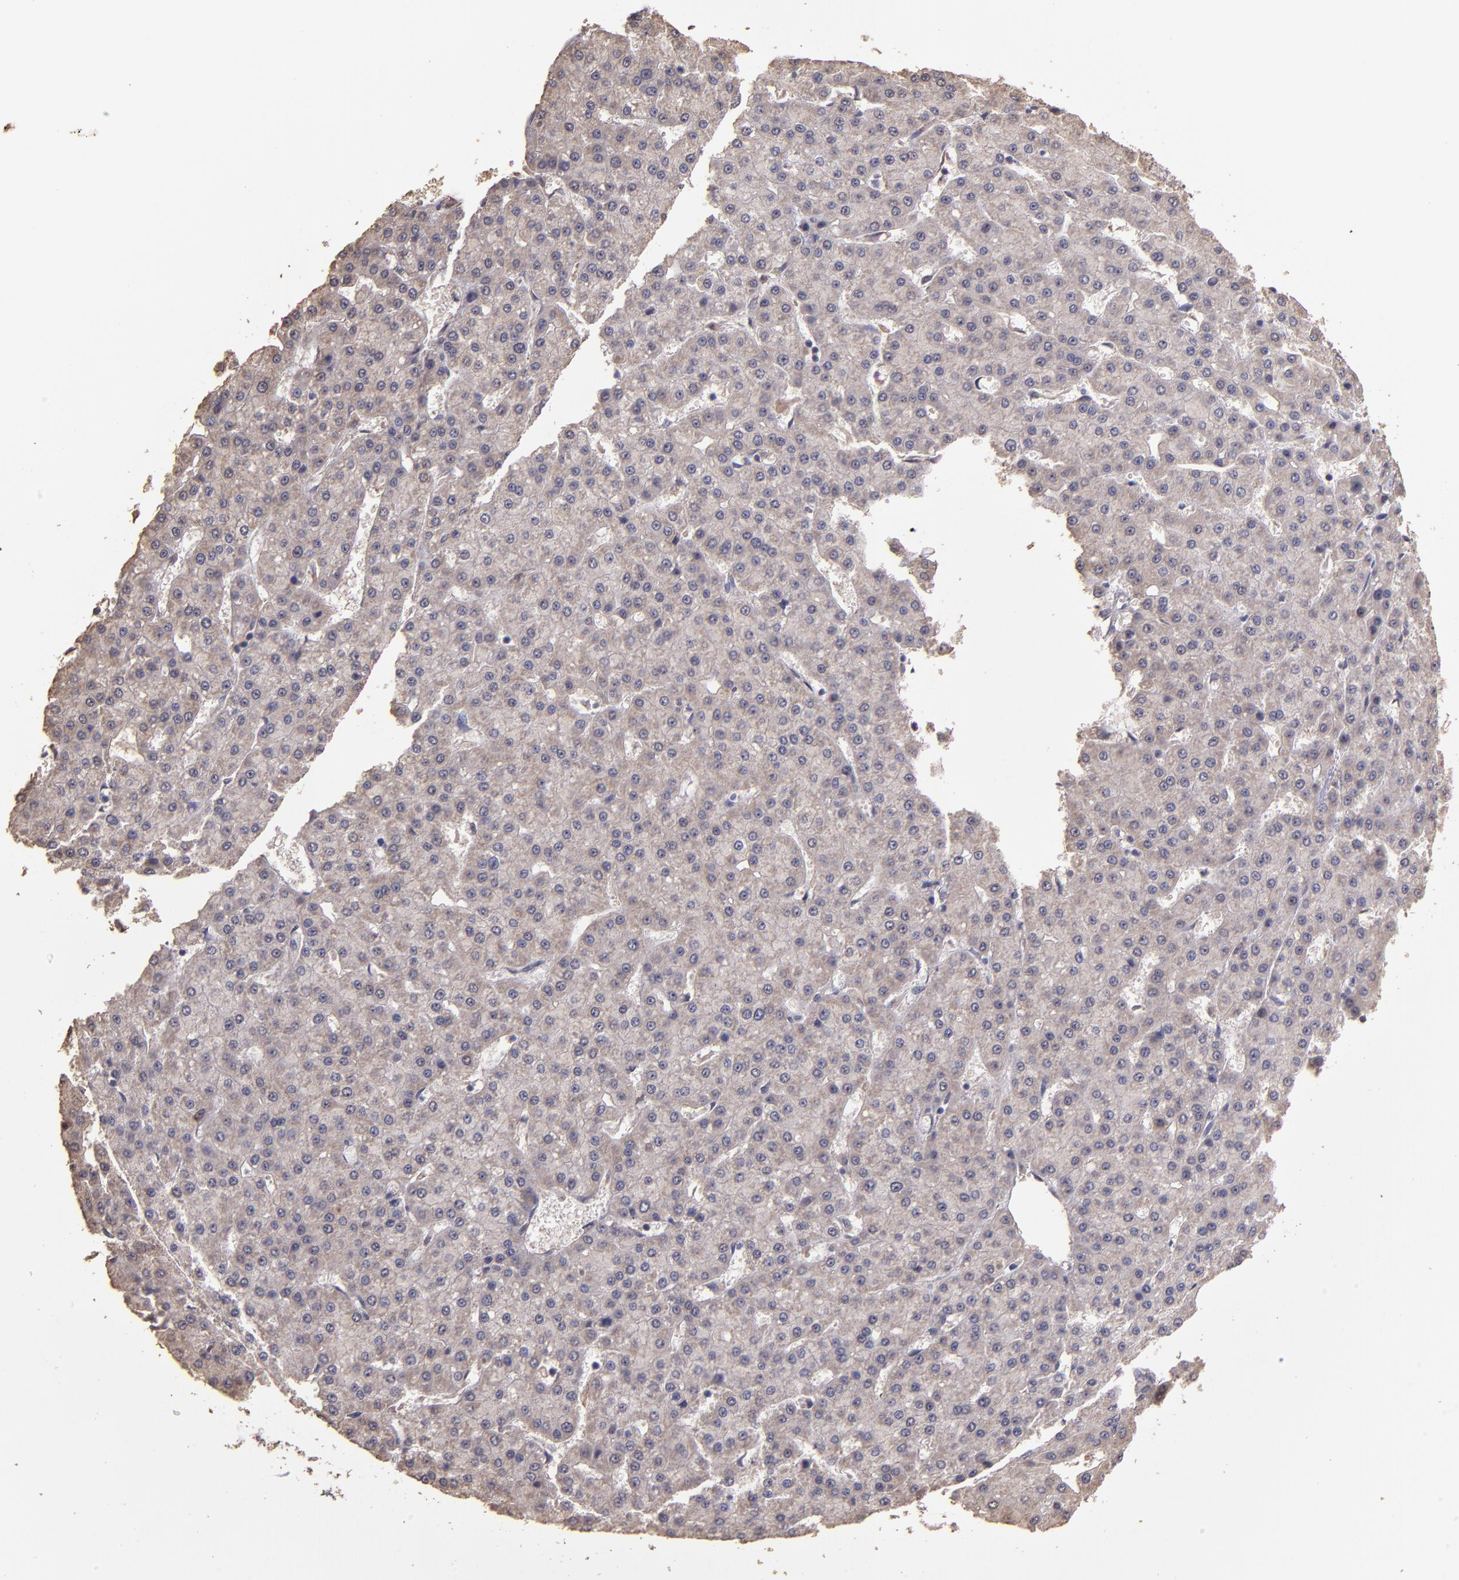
{"staining": {"intensity": "weak", "quantity": ">75%", "location": "cytoplasmic/membranous"}, "tissue": "liver cancer", "cell_type": "Tumor cells", "image_type": "cancer", "snomed": [{"axis": "morphology", "description": "Carcinoma, Hepatocellular, NOS"}, {"axis": "topography", "description": "Liver"}], "caption": "Tumor cells reveal low levels of weak cytoplasmic/membranous positivity in approximately >75% of cells in liver hepatocellular carcinoma.", "gene": "HECTD1", "patient": {"sex": "male", "age": 47}}